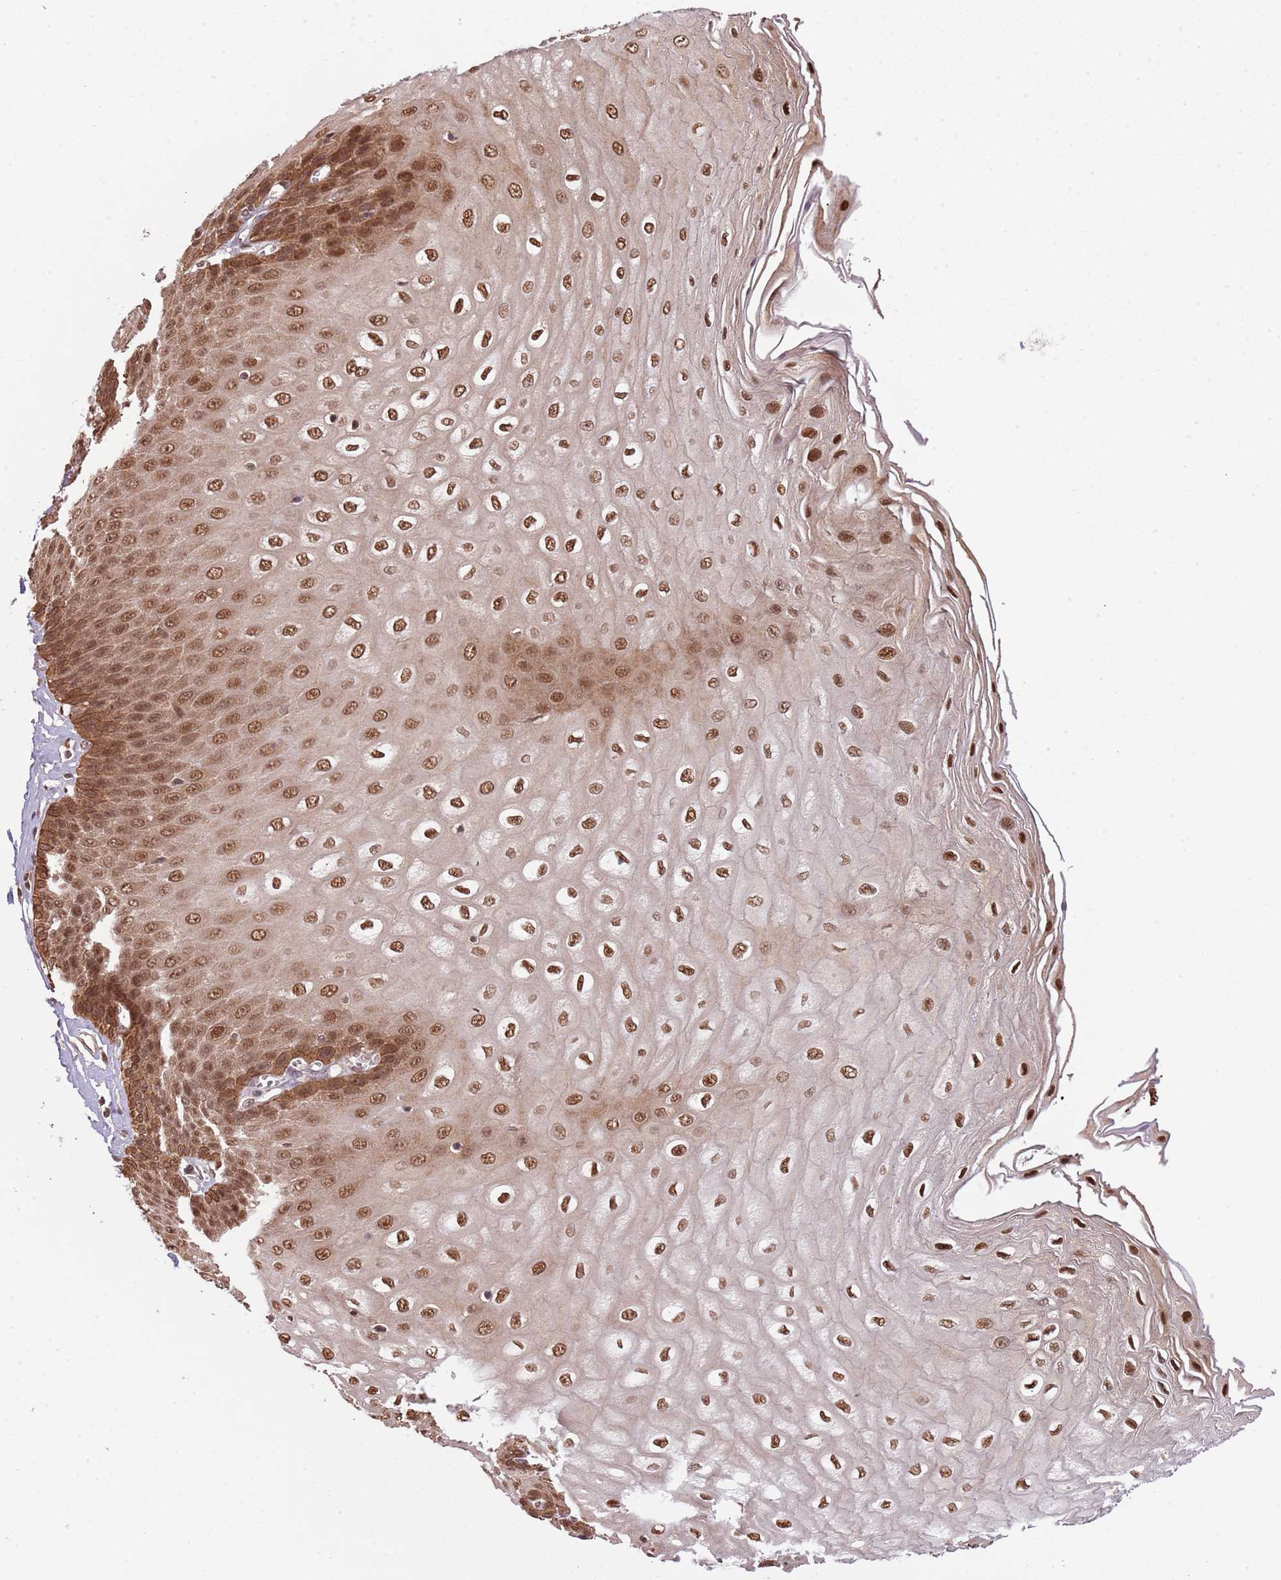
{"staining": {"intensity": "moderate", "quantity": ">75%", "location": "cytoplasmic/membranous,nuclear"}, "tissue": "esophagus", "cell_type": "Squamous epithelial cells", "image_type": "normal", "snomed": [{"axis": "morphology", "description": "Normal tissue, NOS"}, {"axis": "topography", "description": "Esophagus"}], "caption": "This is a photomicrograph of immunohistochemistry (IHC) staining of benign esophagus, which shows moderate expression in the cytoplasmic/membranous,nuclear of squamous epithelial cells.", "gene": "PLSCR5", "patient": {"sex": "male", "age": 60}}